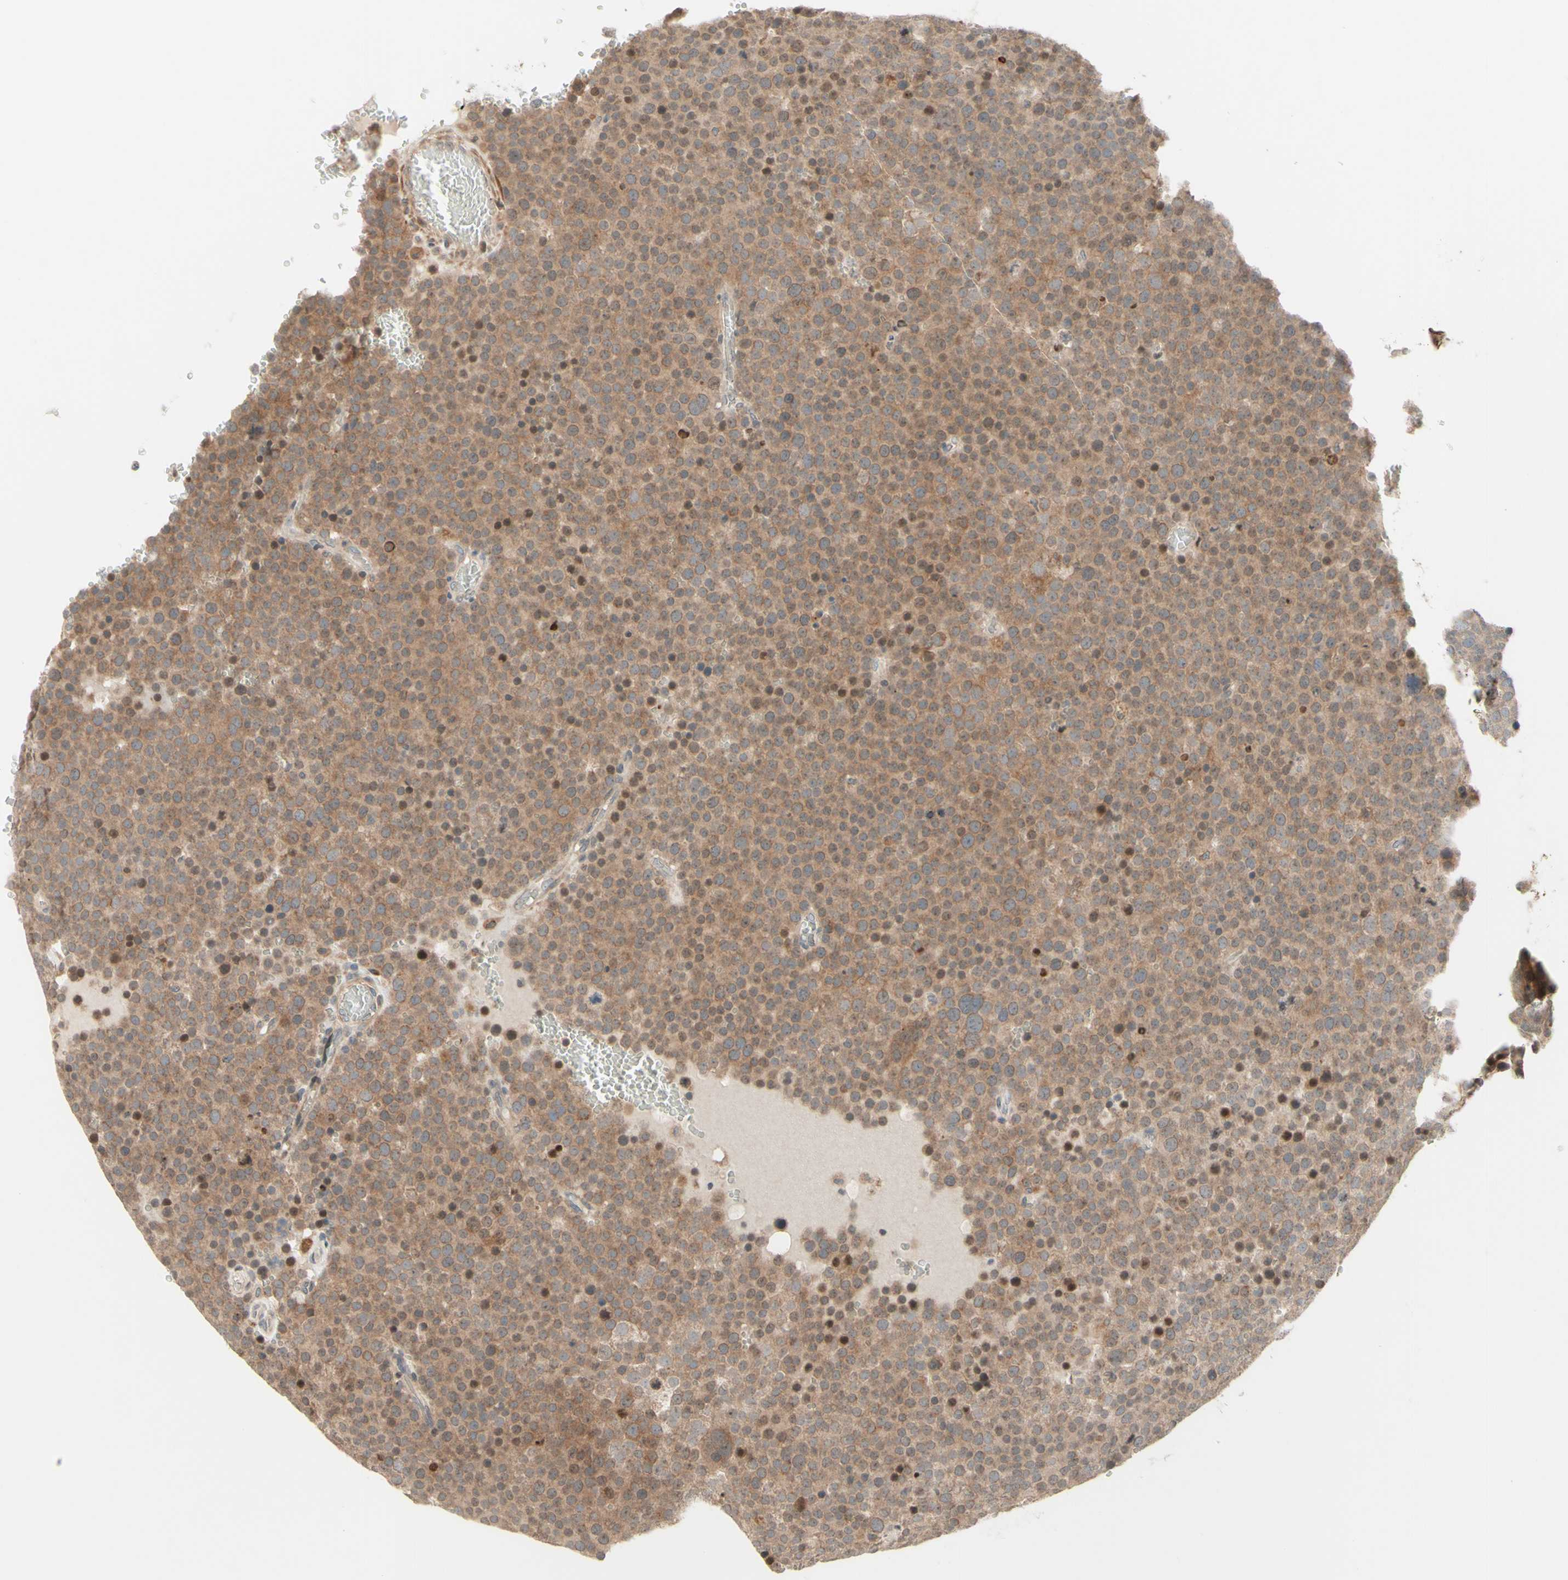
{"staining": {"intensity": "moderate", "quantity": ">75%", "location": "cytoplasmic/membranous"}, "tissue": "testis cancer", "cell_type": "Tumor cells", "image_type": "cancer", "snomed": [{"axis": "morphology", "description": "Seminoma, NOS"}, {"axis": "topography", "description": "Testis"}], "caption": "Moderate cytoplasmic/membranous protein positivity is identified in approximately >75% of tumor cells in seminoma (testis).", "gene": "ZW10", "patient": {"sex": "male", "age": 71}}